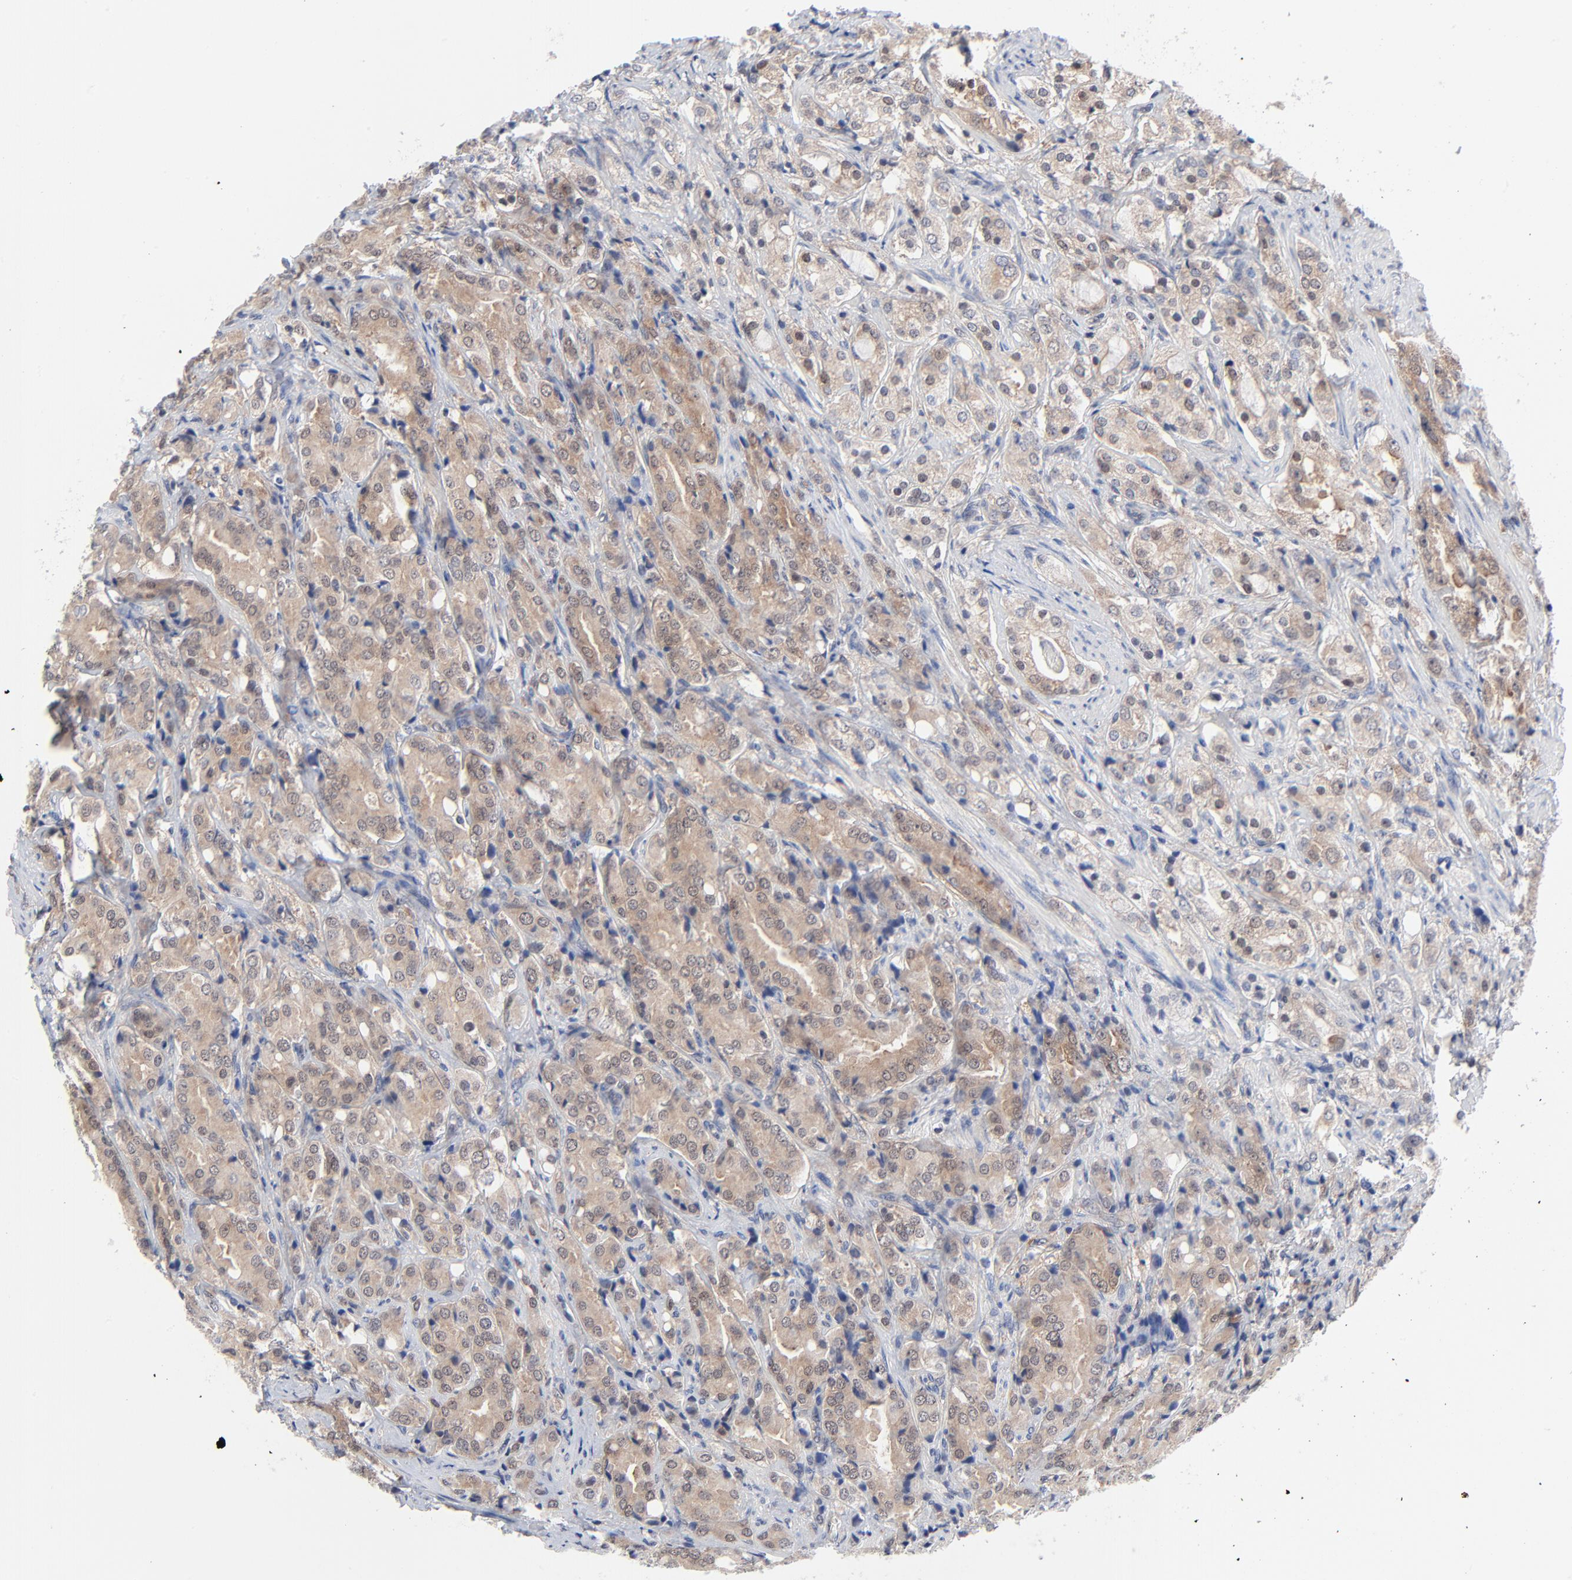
{"staining": {"intensity": "weak", "quantity": ">75%", "location": "cytoplasmic/membranous"}, "tissue": "prostate cancer", "cell_type": "Tumor cells", "image_type": "cancer", "snomed": [{"axis": "morphology", "description": "Adenocarcinoma, High grade"}, {"axis": "topography", "description": "Prostate"}], "caption": "Immunohistochemistry (IHC) staining of adenocarcinoma (high-grade) (prostate), which shows low levels of weak cytoplasmic/membranous positivity in approximately >75% of tumor cells indicating weak cytoplasmic/membranous protein staining. The staining was performed using DAB (brown) for protein detection and nuclei were counterstained in hematoxylin (blue).", "gene": "RPS6KB1", "patient": {"sex": "male", "age": 68}}